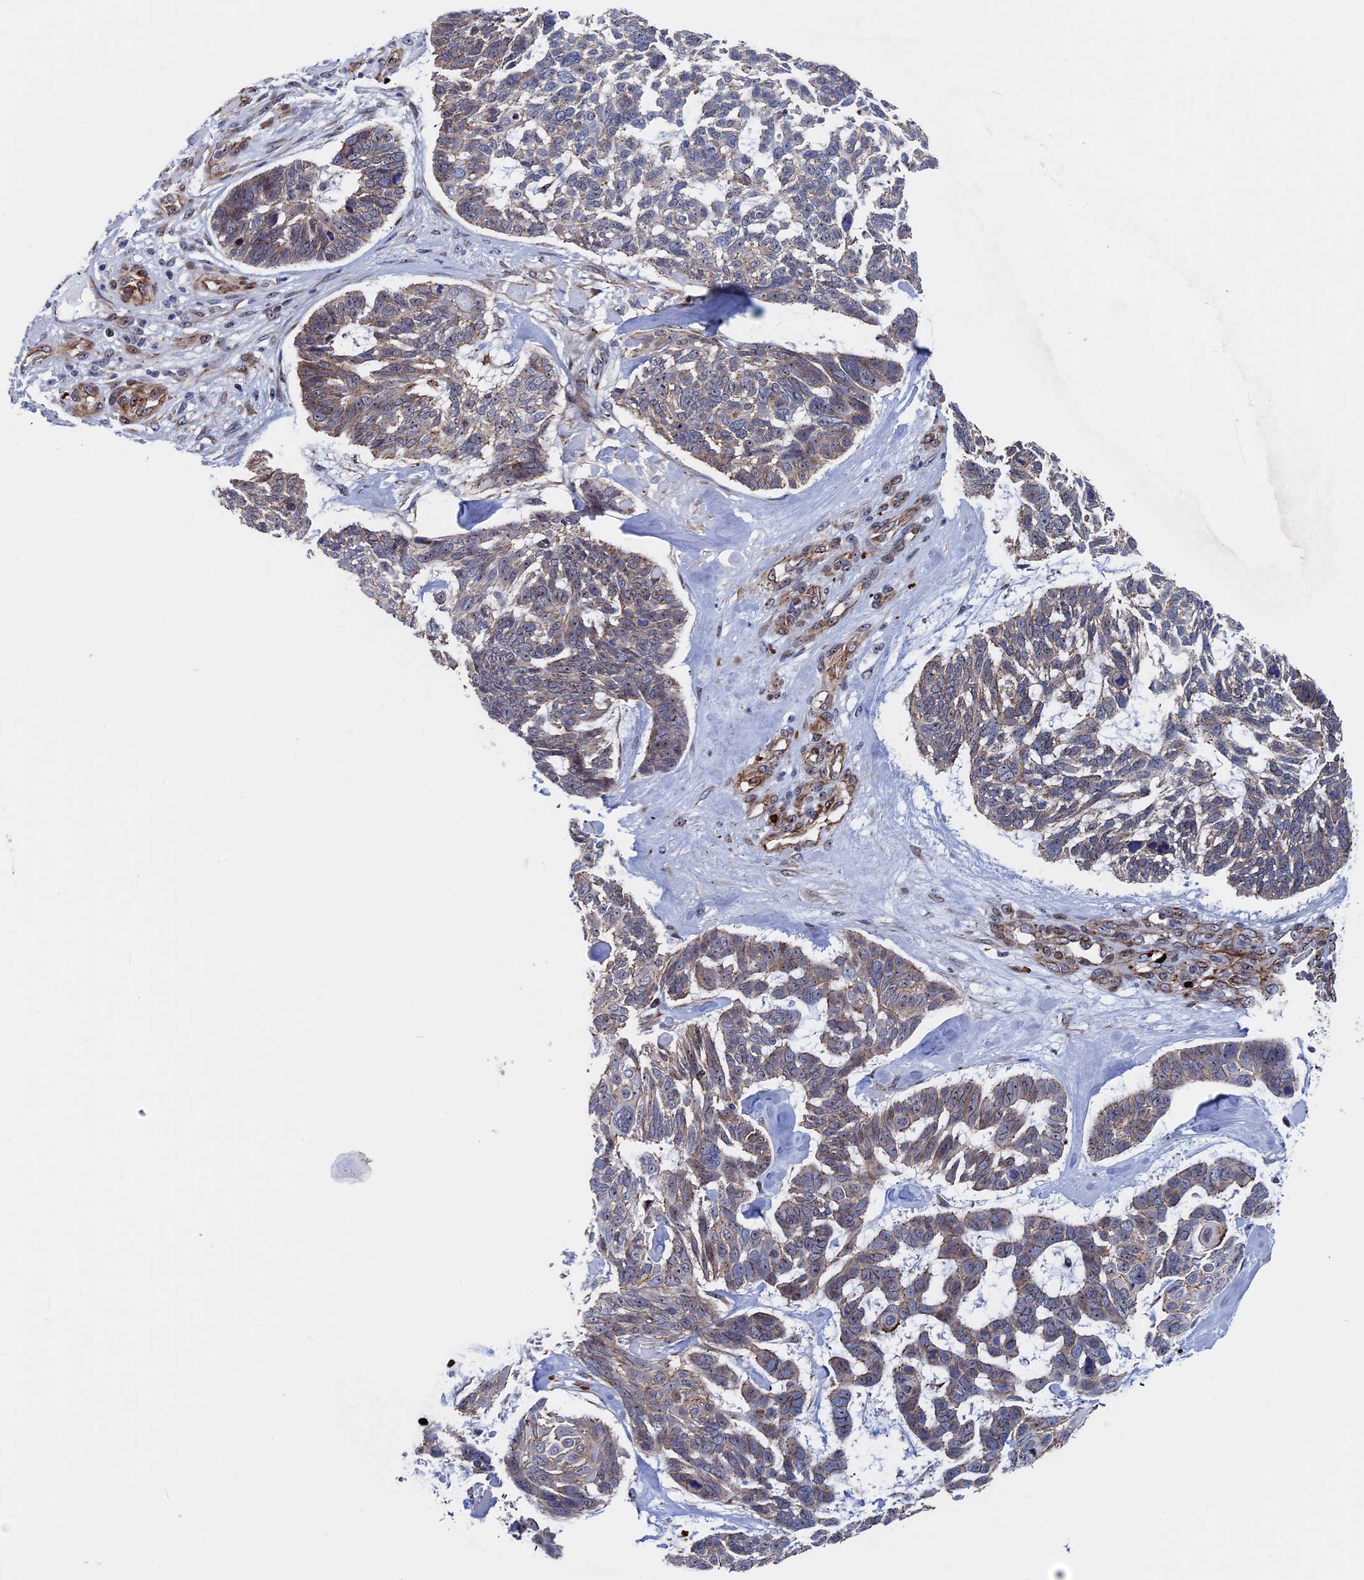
{"staining": {"intensity": "weak", "quantity": "25%-75%", "location": "cytoplasmic/membranous"}, "tissue": "skin cancer", "cell_type": "Tumor cells", "image_type": "cancer", "snomed": [{"axis": "morphology", "description": "Basal cell carcinoma"}, {"axis": "topography", "description": "Skin"}], "caption": "Basal cell carcinoma (skin) tissue exhibits weak cytoplasmic/membranous staining in about 25%-75% of tumor cells", "gene": "EXOSC9", "patient": {"sex": "male", "age": 88}}